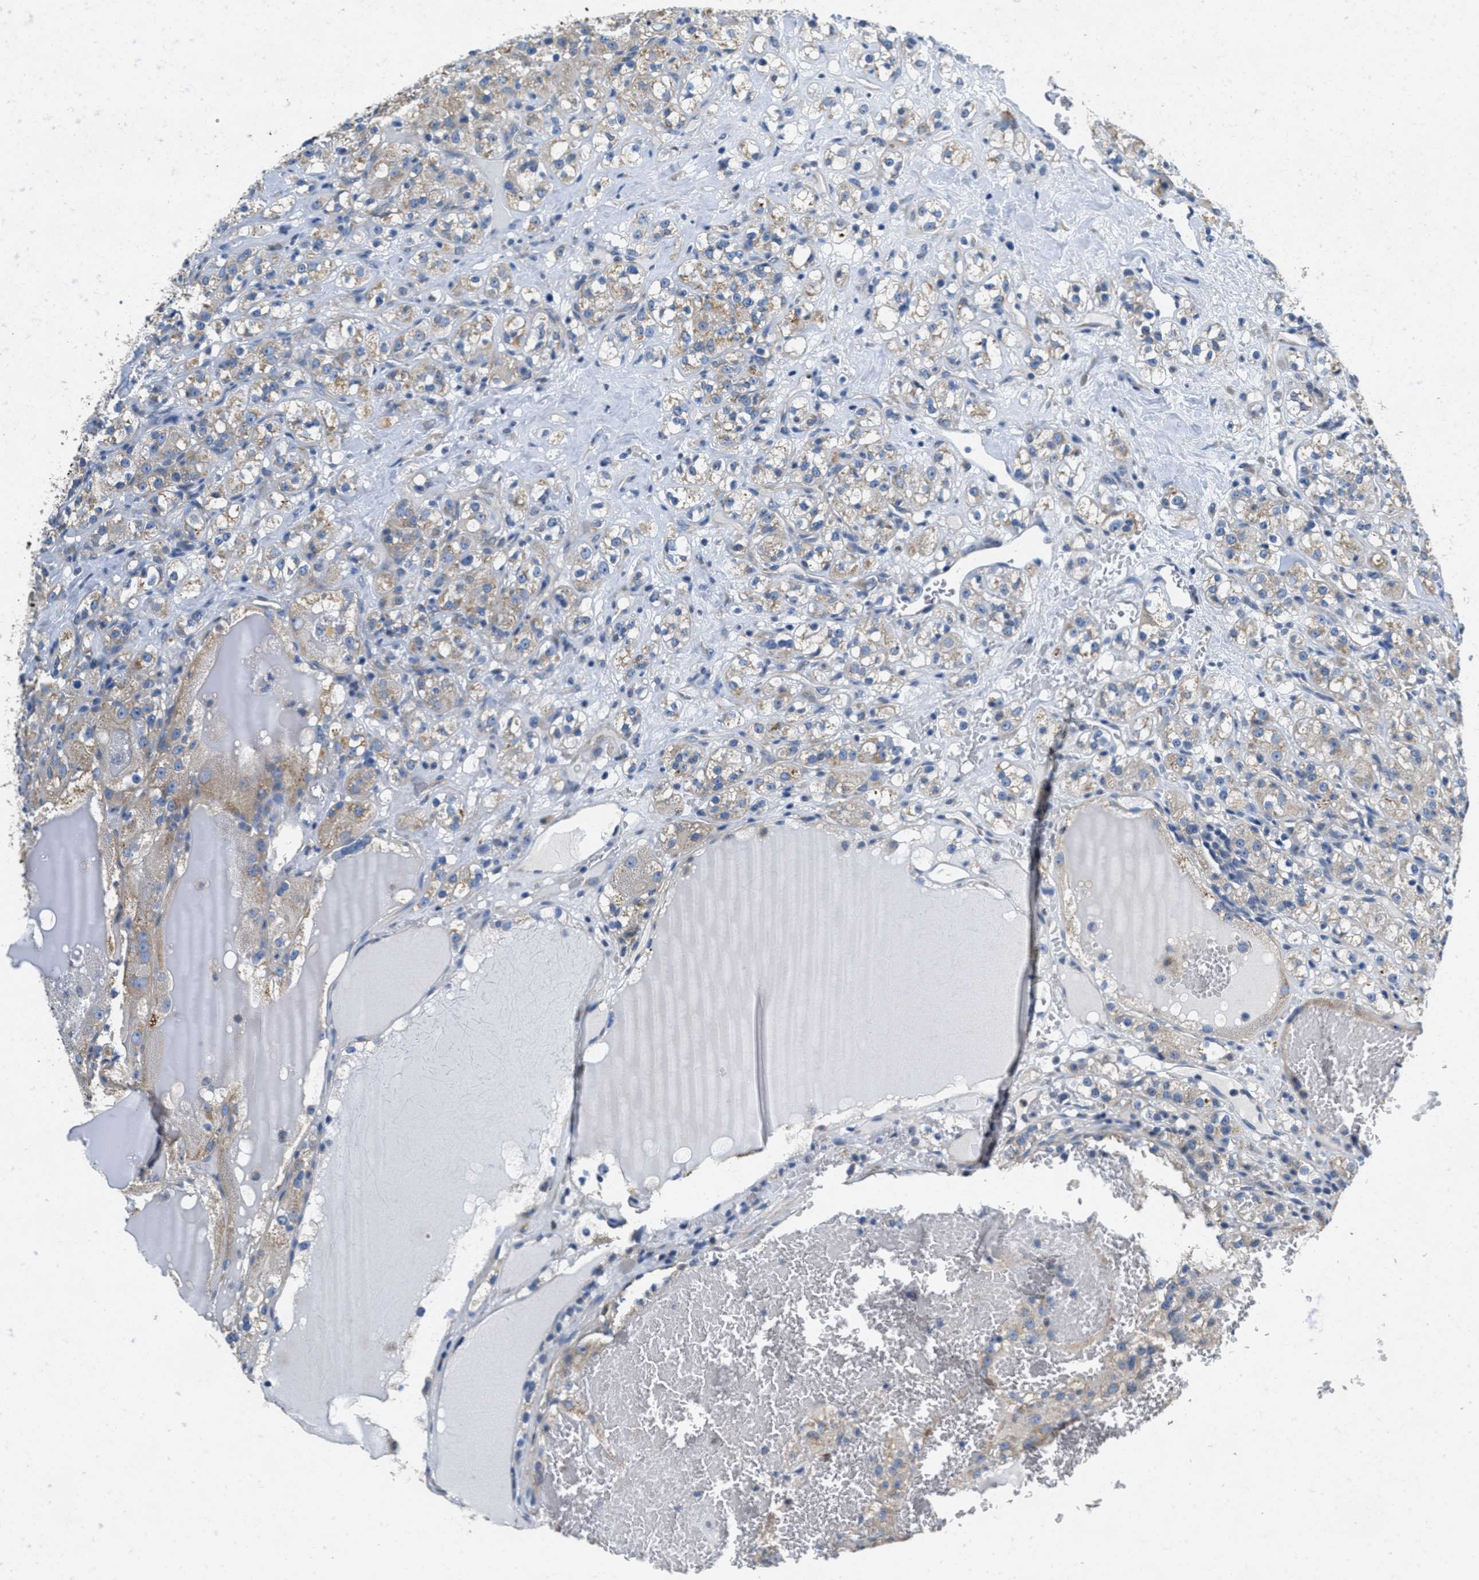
{"staining": {"intensity": "weak", "quantity": "<25%", "location": "cytoplasmic/membranous"}, "tissue": "renal cancer", "cell_type": "Tumor cells", "image_type": "cancer", "snomed": [{"axis": "morphology", "description": "Normal tissue, NOS"}, {"axis": "morphology", "description": "Adenocarcinoma, NOS"}, {"axis": "topography", "description": "Kidney"}], "caption": "Tumor cells are negative for brown protein staining in renal cancer (adenocarcinoma).", "gene": "TOMM70", "patient": {"sex": "male", "age": 61}}